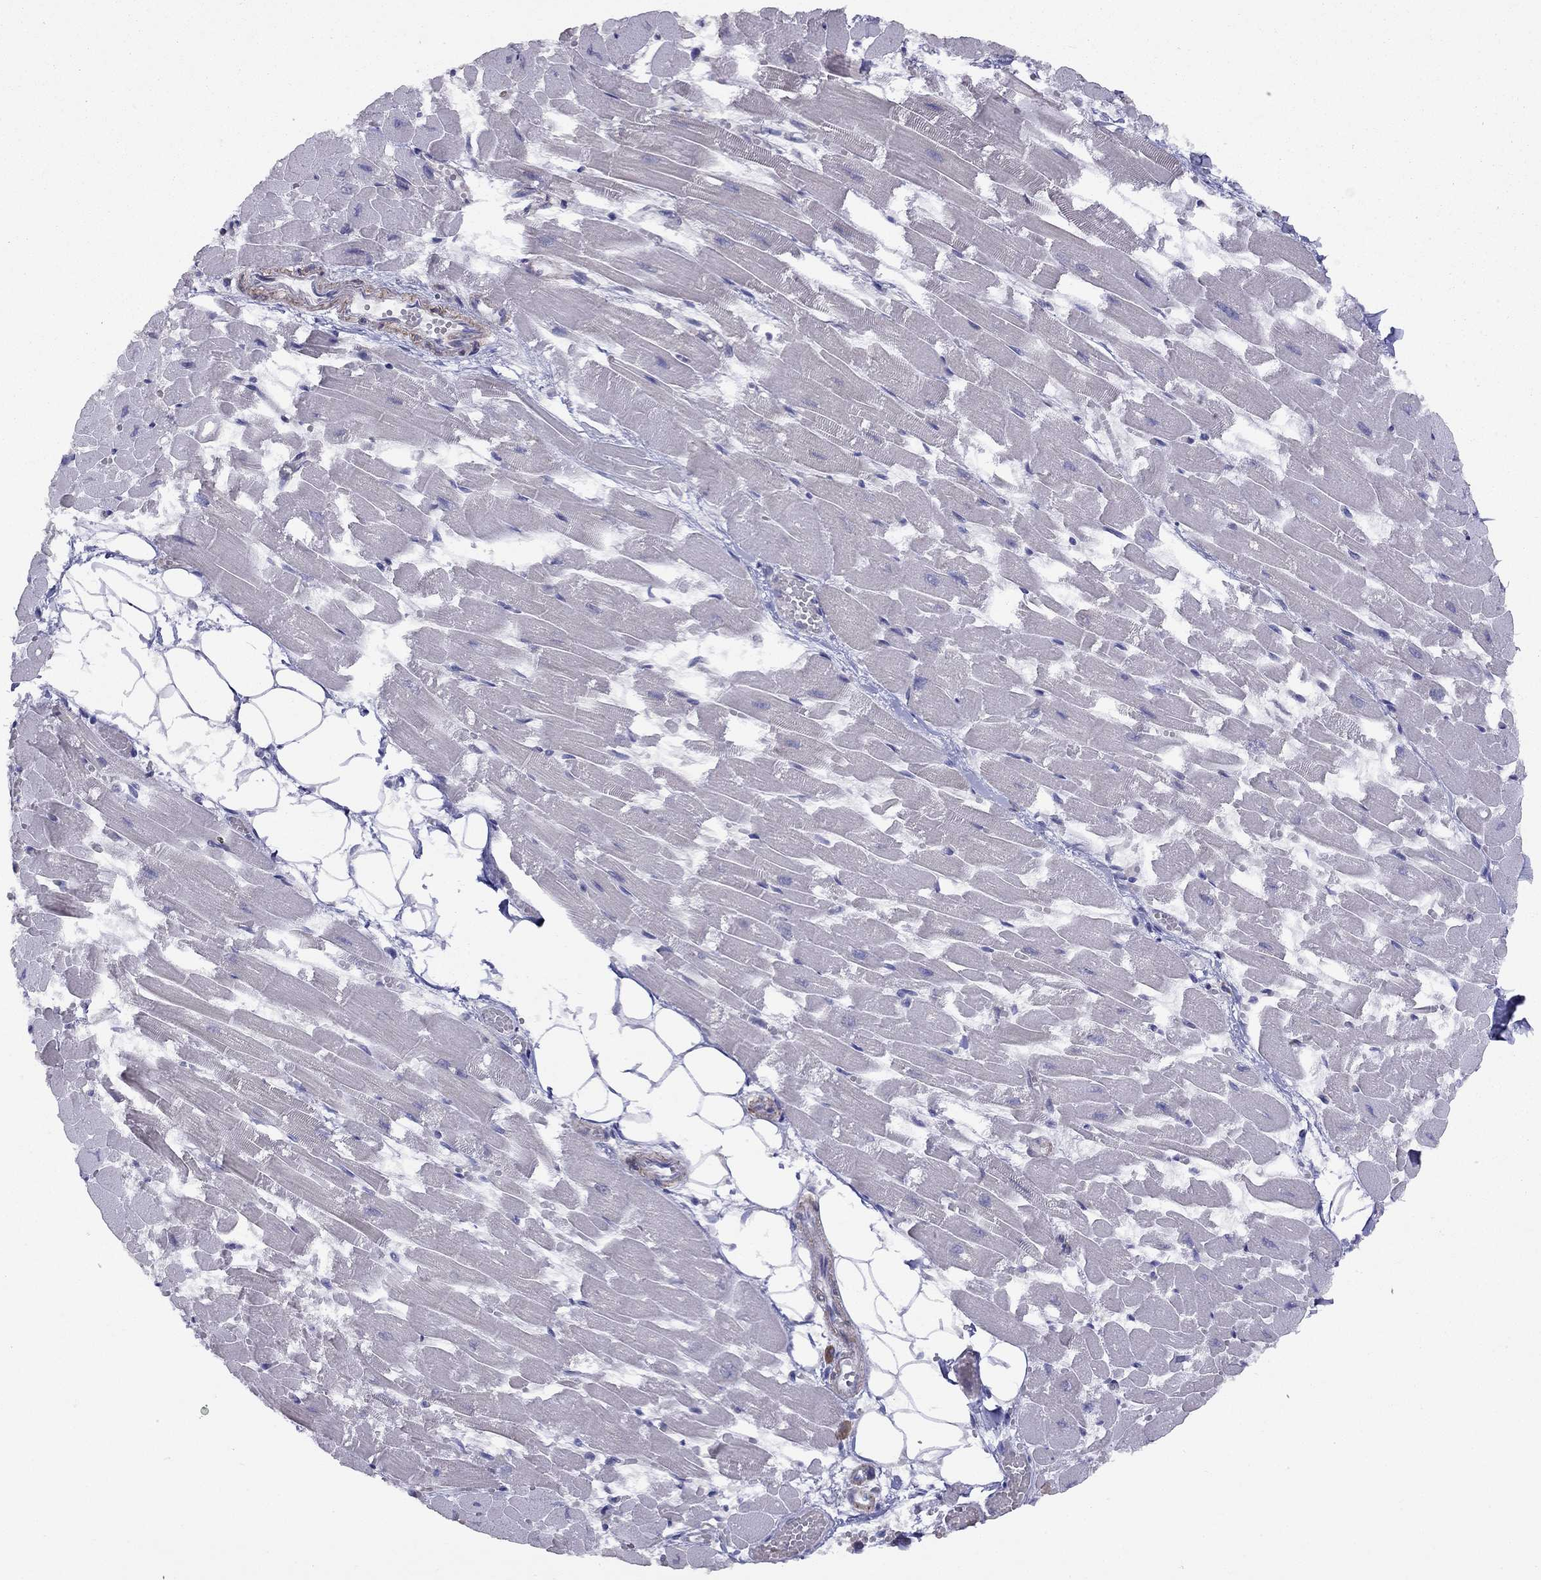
{"staining": {"intensity": "negative", "quantity": "none", "location": "none"}, "tissue": "heart muscle", "cell_type": "Cardiomyocytes", "image_type": "normal", "snomed": [{"axis": "morphology", "description": "Normal tissue, NOS"}, {"axis": "topography", "description": "Heart"}], "caption": "The immunohistochemistry (IHC) image has no significant expression in cardiomyocytes of heart muscle.", "gene": "SYTL2", "patient": {"sex": "female", "age": 52}}